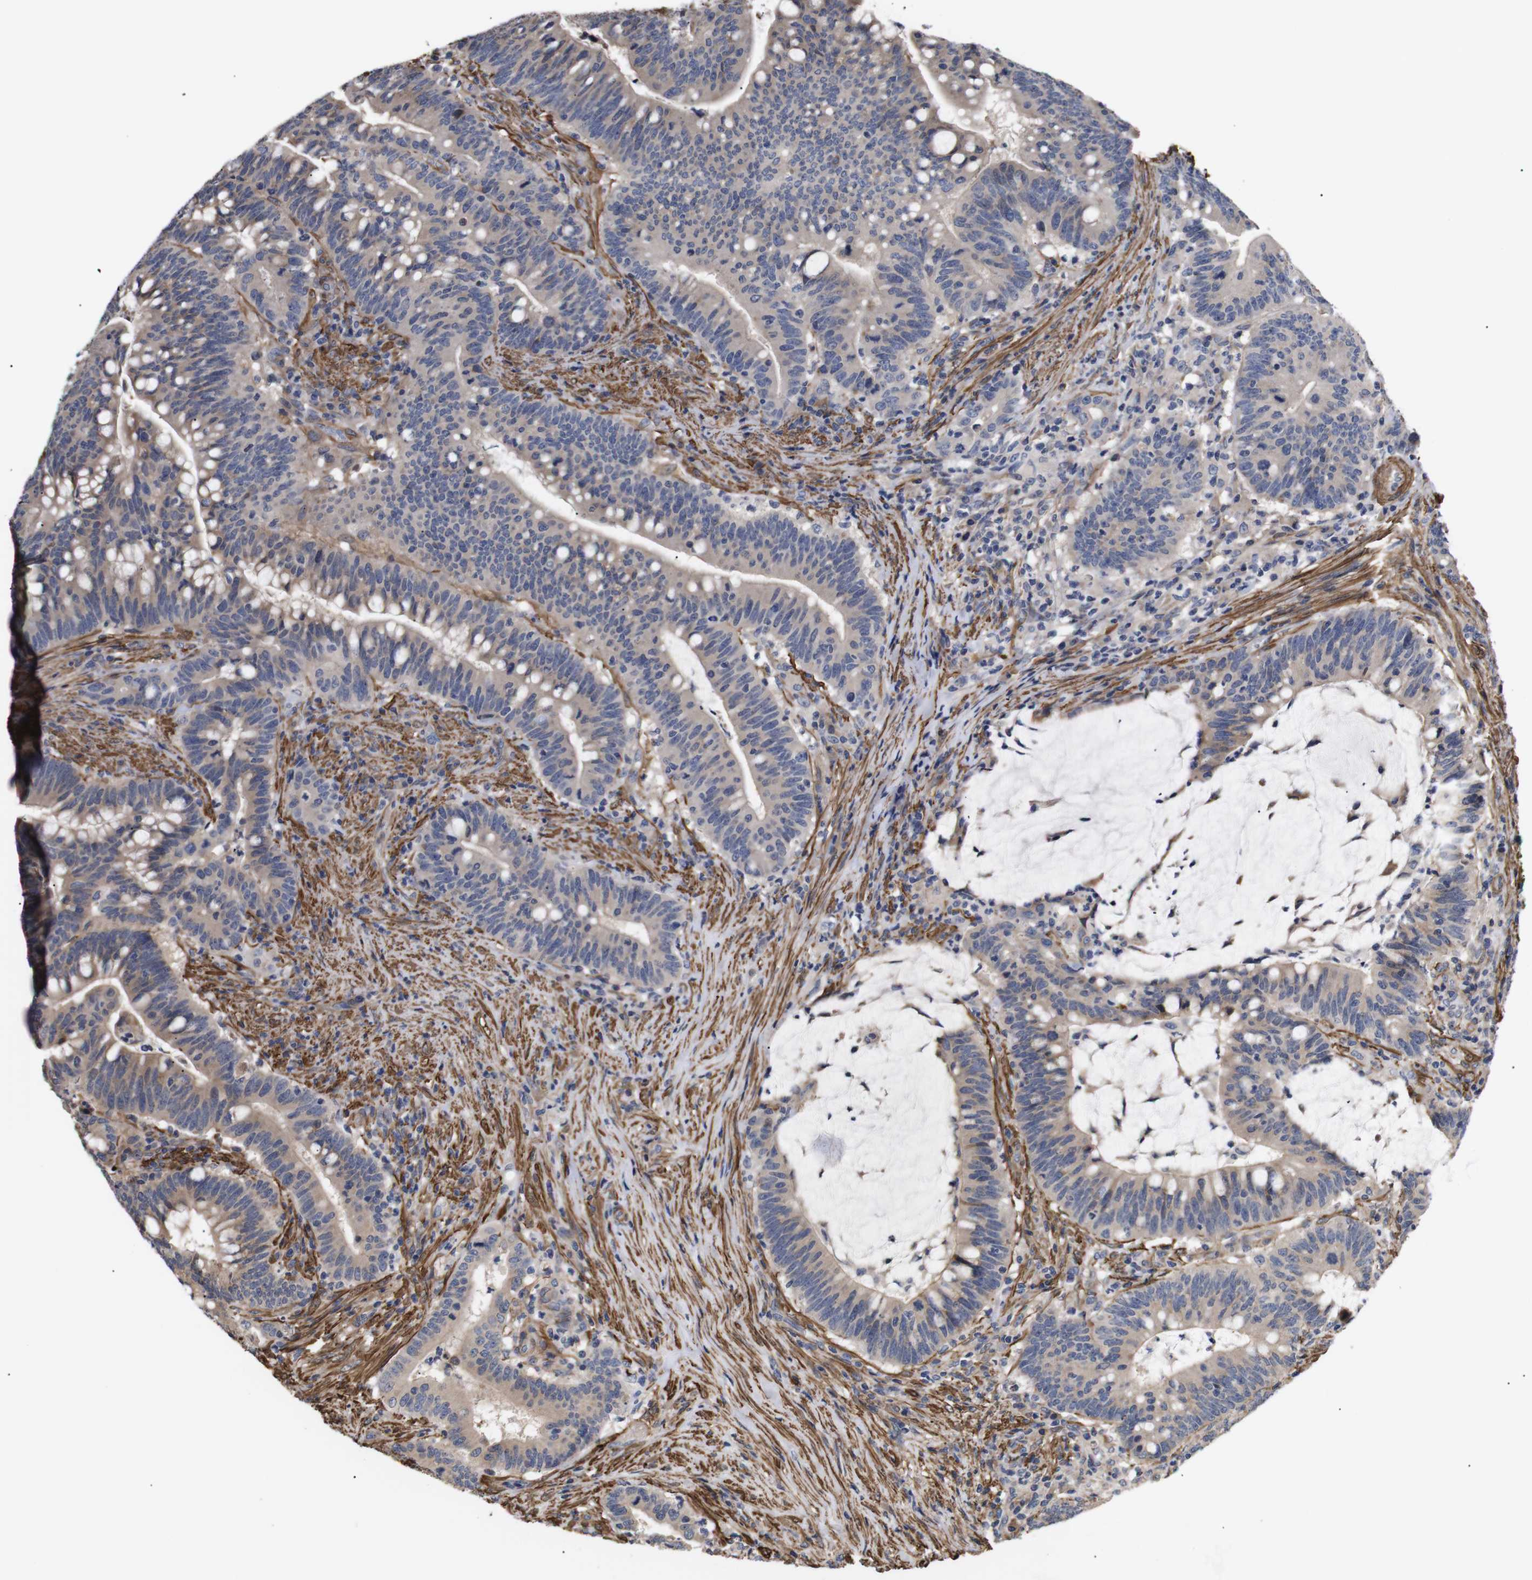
{"staining": {"intensity": "negative", "quantity": "none", "location": "none"}, "tissue": "colorectal cancer", "cell_type": "Tumor cells", "image_type": "cancer", "snomed": [{"axis": "morphology", "description": "Normal tissue, NOS"}, {"axis": "morphology", "description": "Adenocarcinoma, NOS"}, {"axis": "topography", "description": "Colon"}], "caption": "Tumor cells show no significant protein staining in adenocarcinoma (colorectal). (DAB (3,3'-diaminobenzidine) immunohistochemistry visualized using brightfield microscopy, high magnification).", "gene": "PDLIM5", "patient": {"sex": "female", "age": 66}}